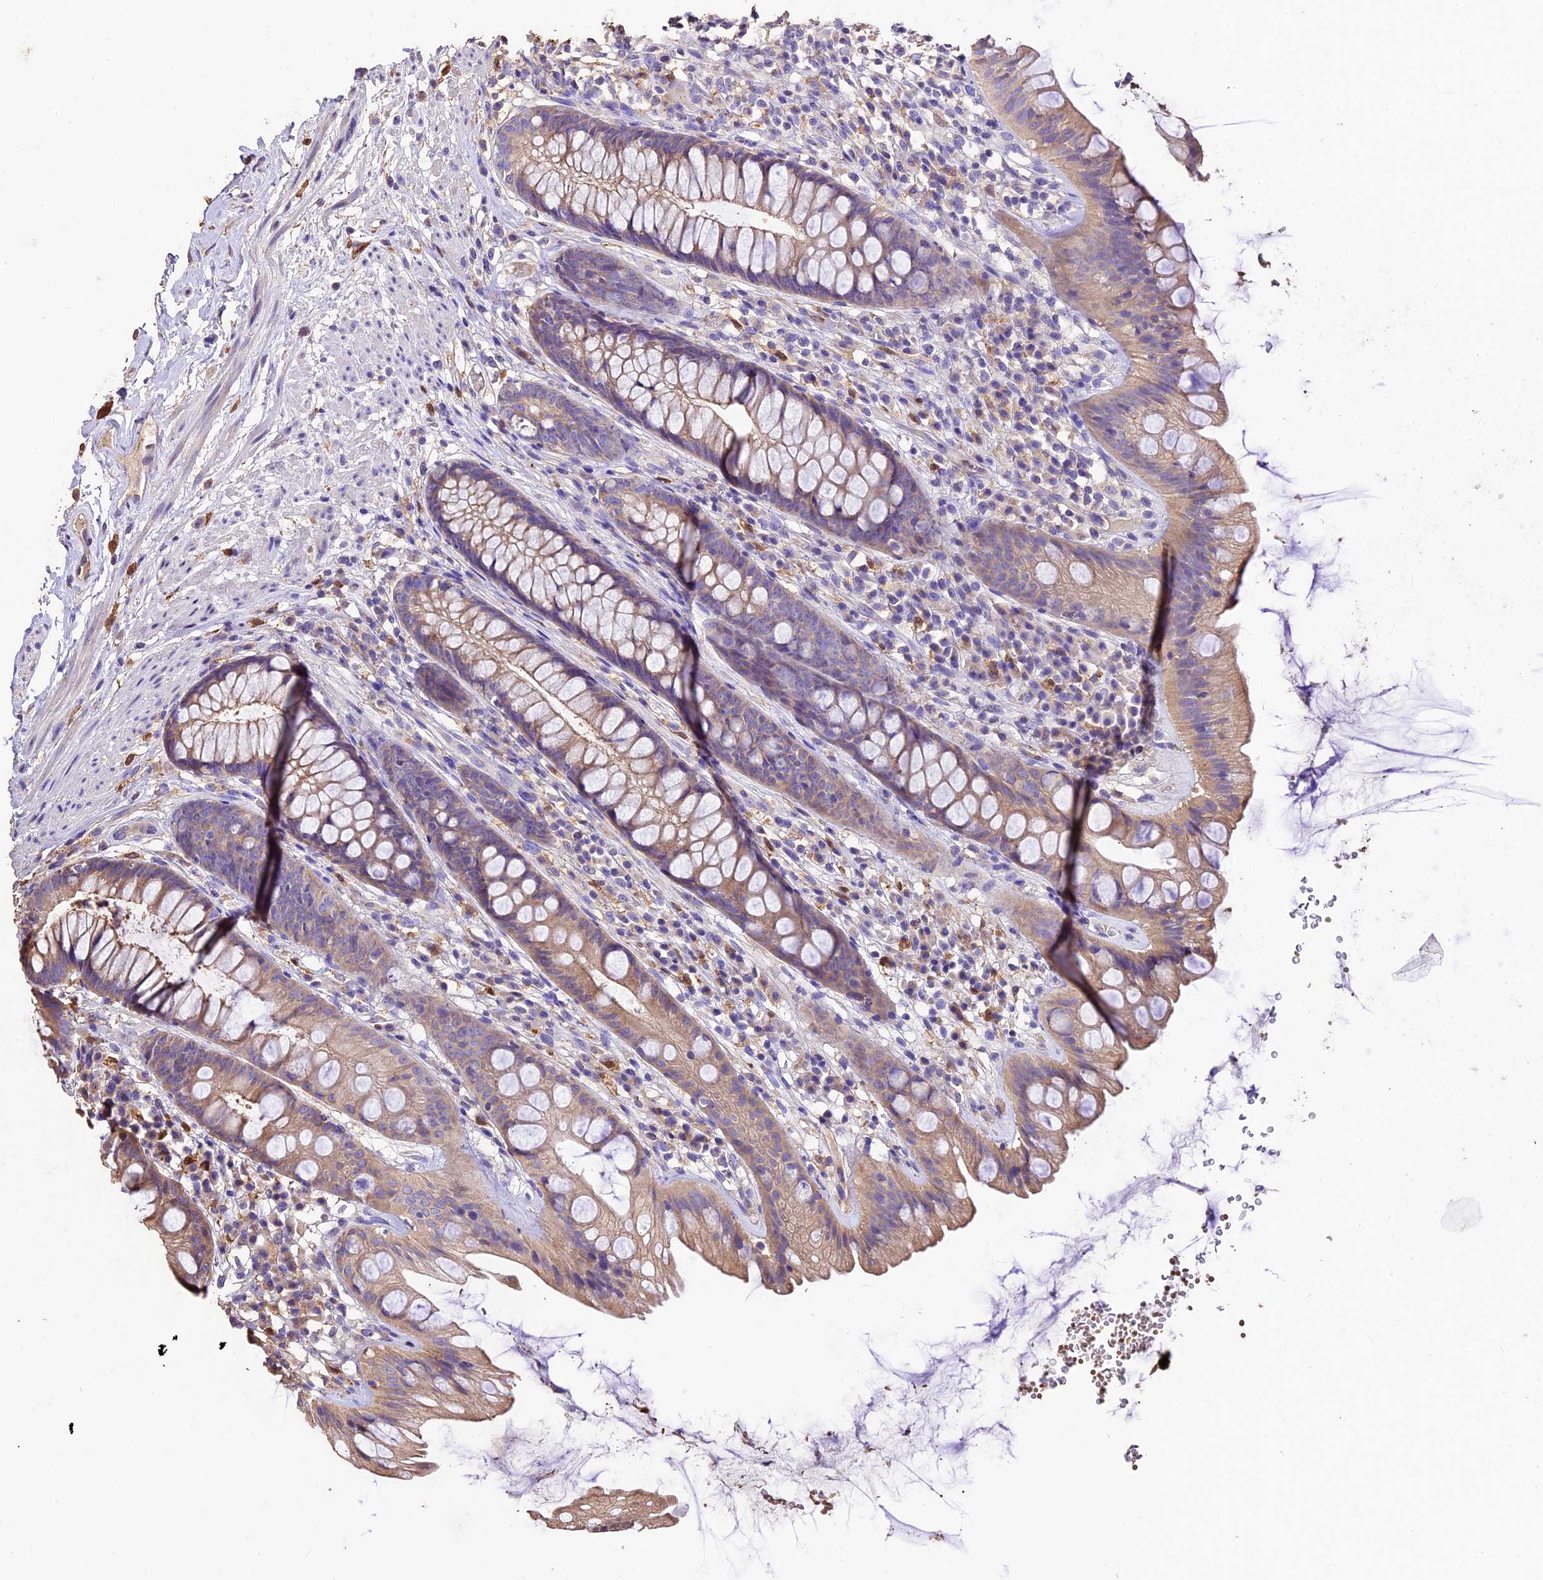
{"staining": {"intensity": "weak", "quantity": ">75%", "location": "cytoplasmic/membranous"}, "tissue": "rectum", "cell_type": "Glandular cells", "image_type": "normal", "snomed": [{"axis": "morphology", "description": "Normal tissue, NOS"}, {"axis": "topography", "description": "Rectum"}], "caption": "The histopathology image reveals staining of normal rectum, revealing weak cytoplasmic/membranous protein positivity (brown color) within glandular cells. (DAB (3,3'-diaminobenzidine) IHC, brown staining for protein, blue staining for nuclei).", "gene": "CRLF1", "patient": {"sex": "male", "age": 74}}